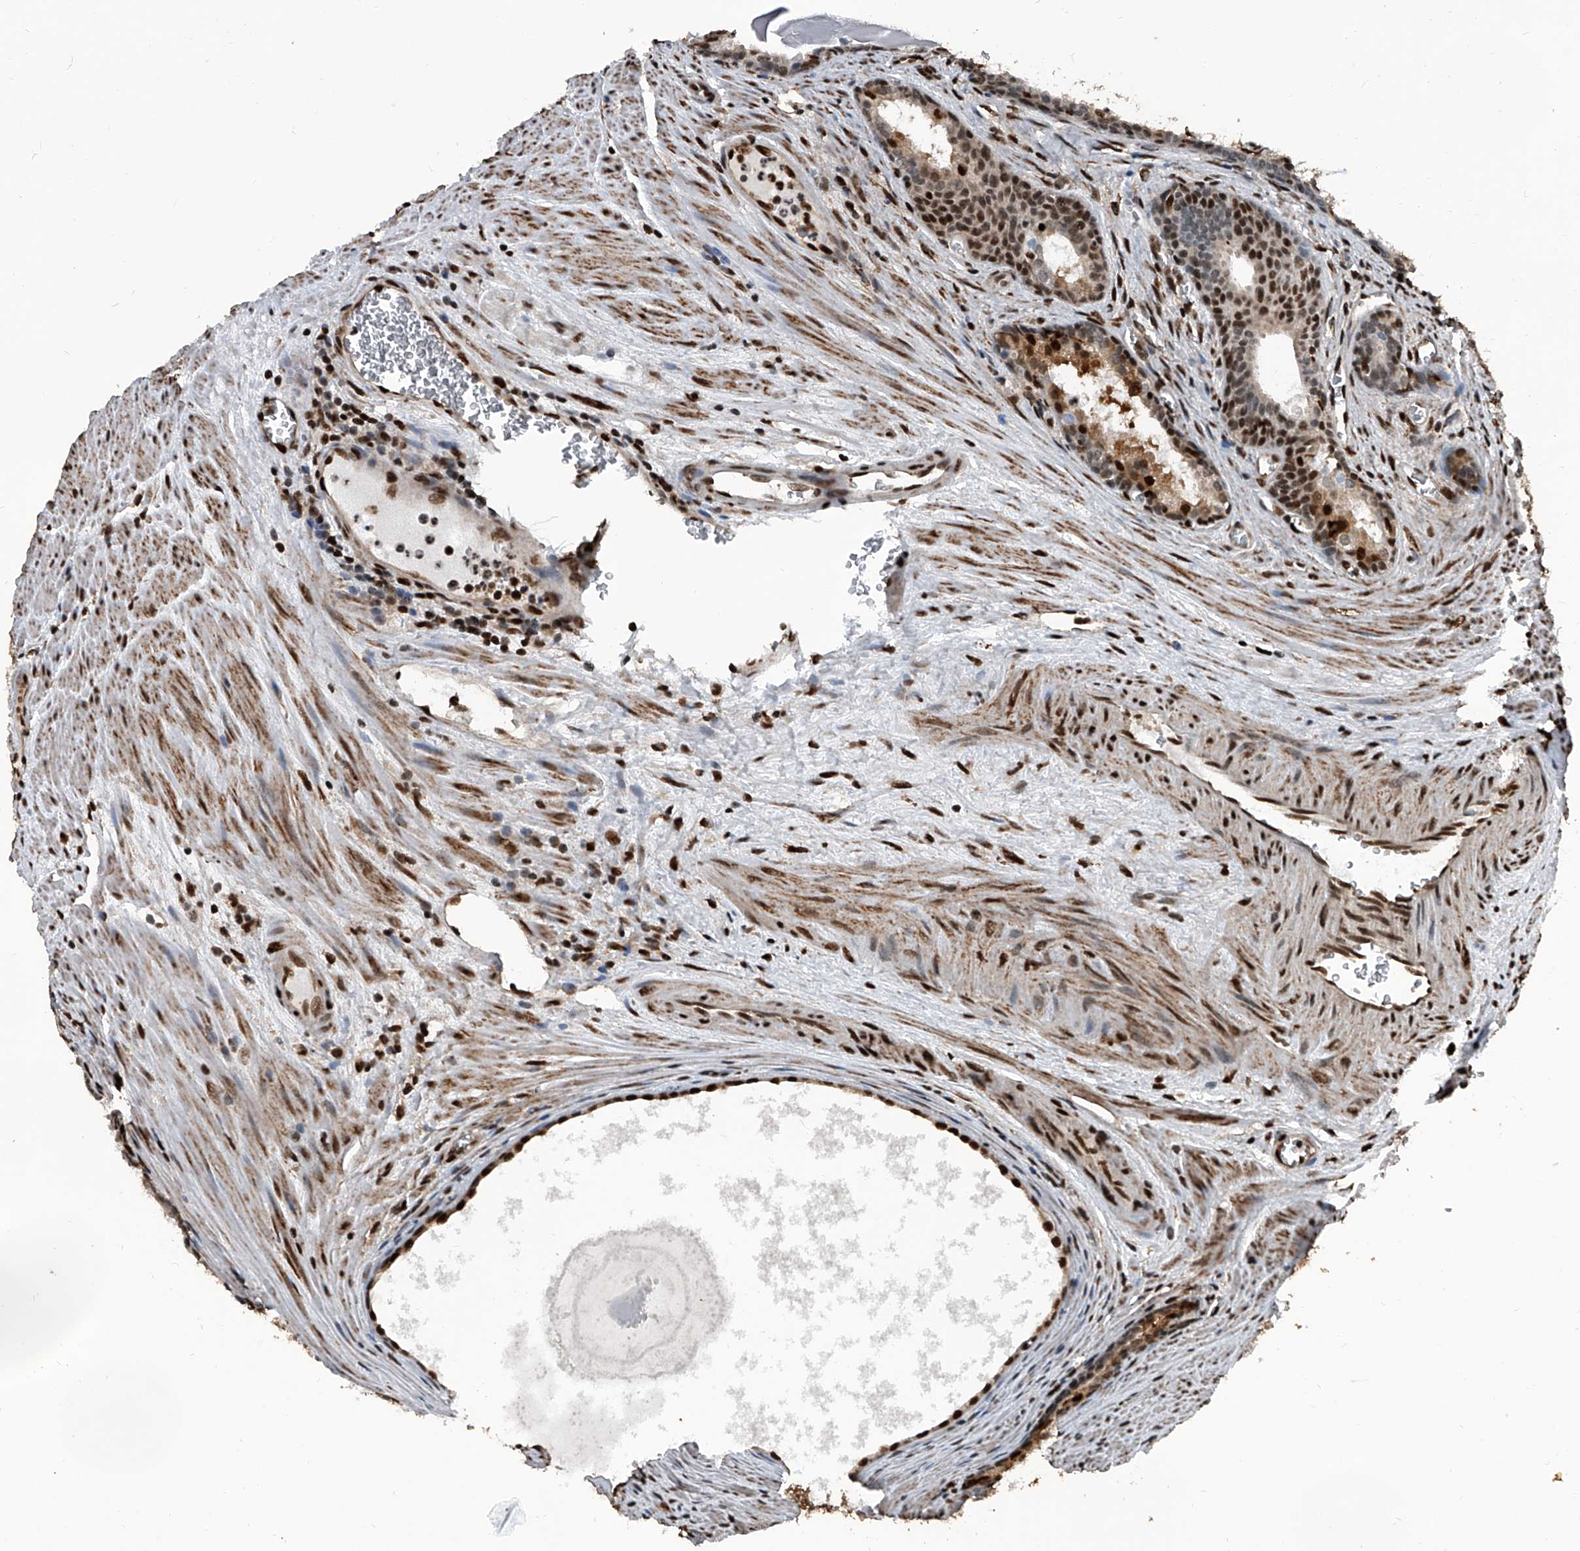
{"staining": {"intensity": "strong", "quantity": ">75%", "location": "cytoplasmic/membranous,nuclear"}, "tissue": "prostate cancer", "cell_type": "Tumor cells", "image_type": "cancer", "snomed": [{"axis": "morphology", "description": "Adenocarcinoma, Low grade"}, {"axis": "topography", "description": "Prostate"}], "caption": "Brown immunohistochemical staining in human prostate cancer (low-grade adenocarcinoma) displays strong cytoplasmic/membranous and nuclear staining in about >75% of tumor cells.", "gene": "FKBP5", "patient": {"sex": "male", "age": 54}}